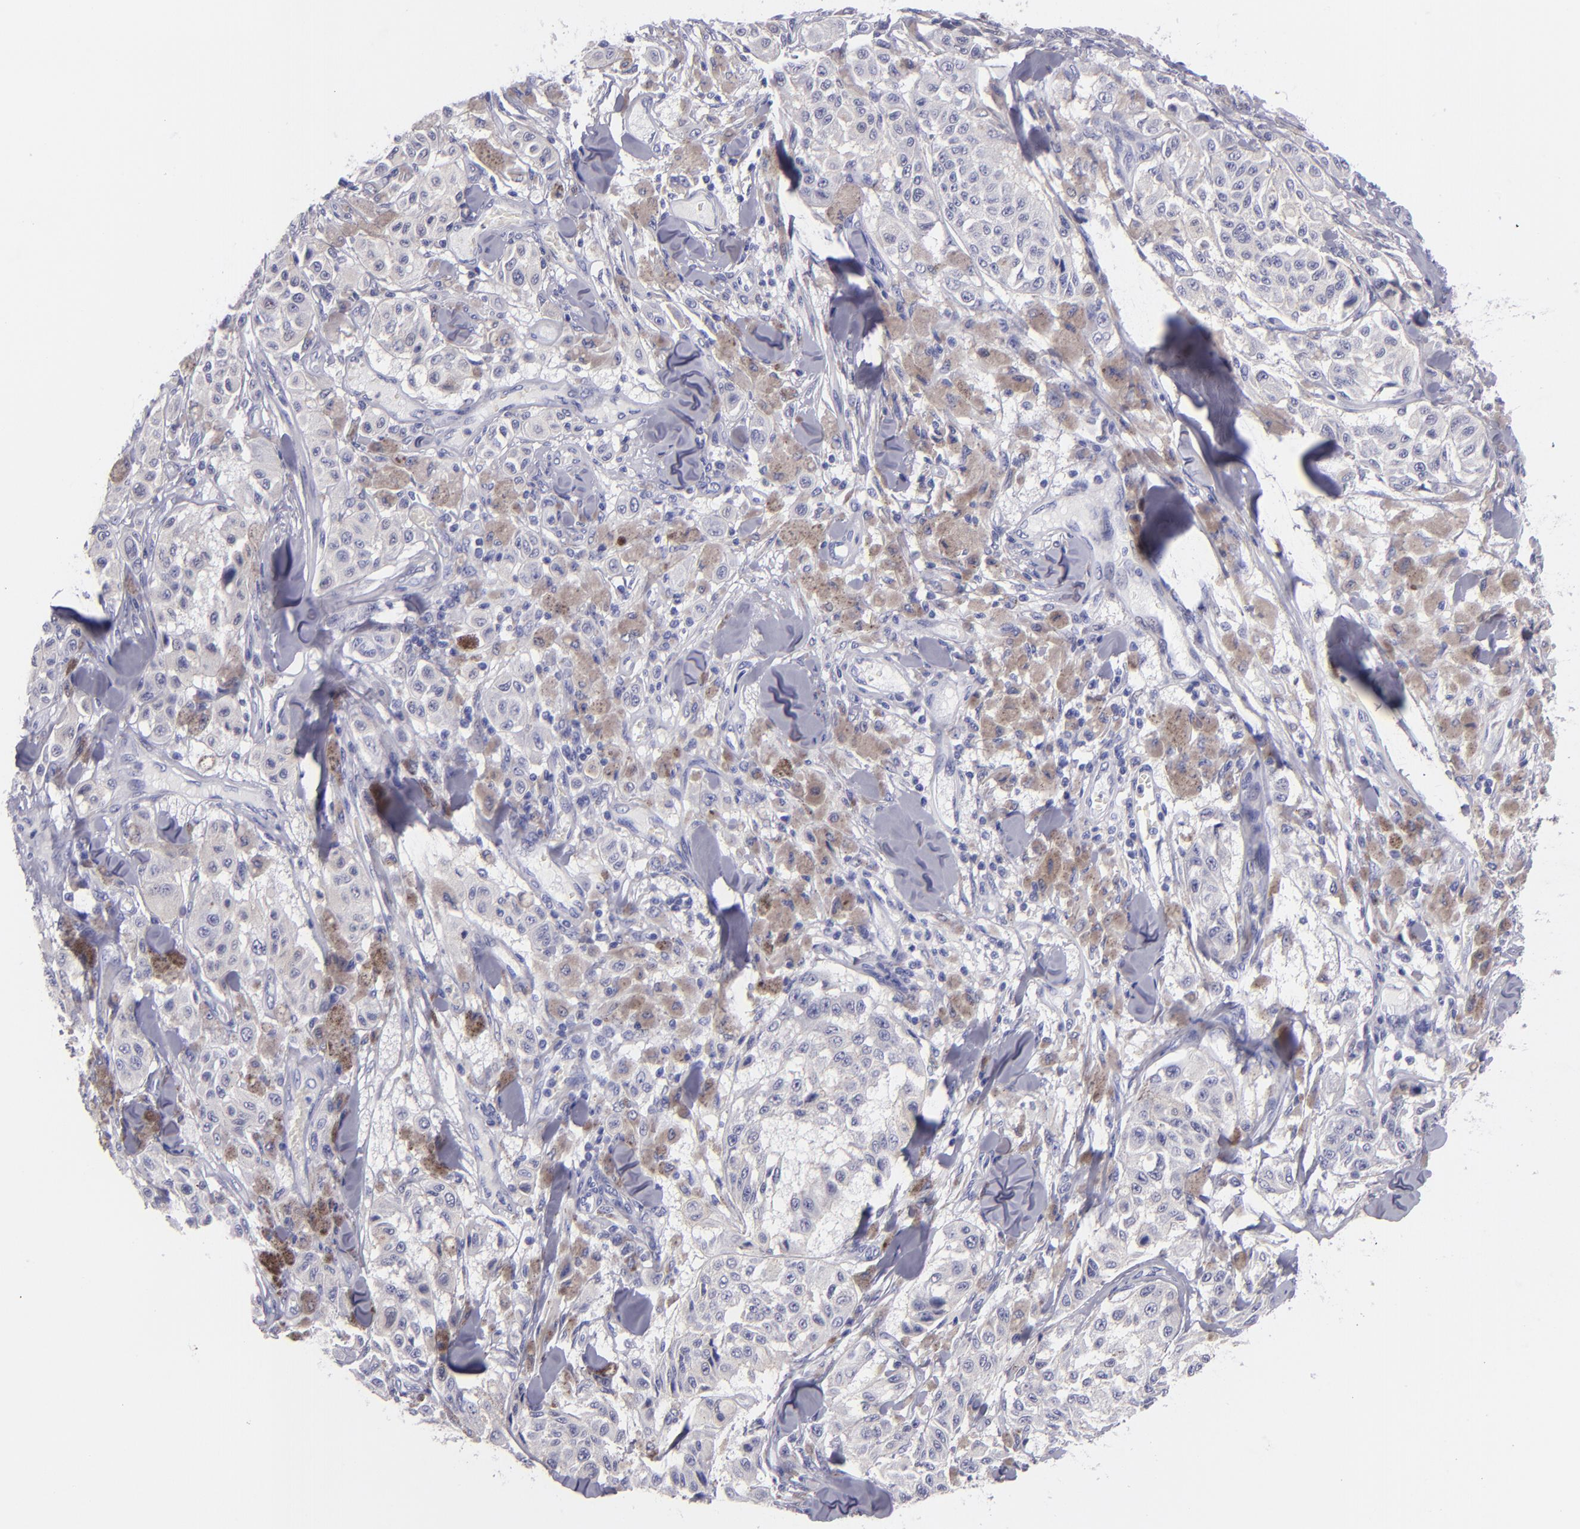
{"staining": {"intensity": "negative", "quantity": "none", "location": "none"}, "tissue": "melanoma", "cell_type": "Tumor cells", "image_type": "cancer", "snomed": [{"axis": "morphology", "description": "Malignant melanoma, NOS"}, {"axis": "topography", "description": "Skin"}], "caption": "Immunohistochemical staining of melanoma displays no significant staining in tumor cells.", "gene": "CD82", "patient": {"sex": "female", "age": 64}}